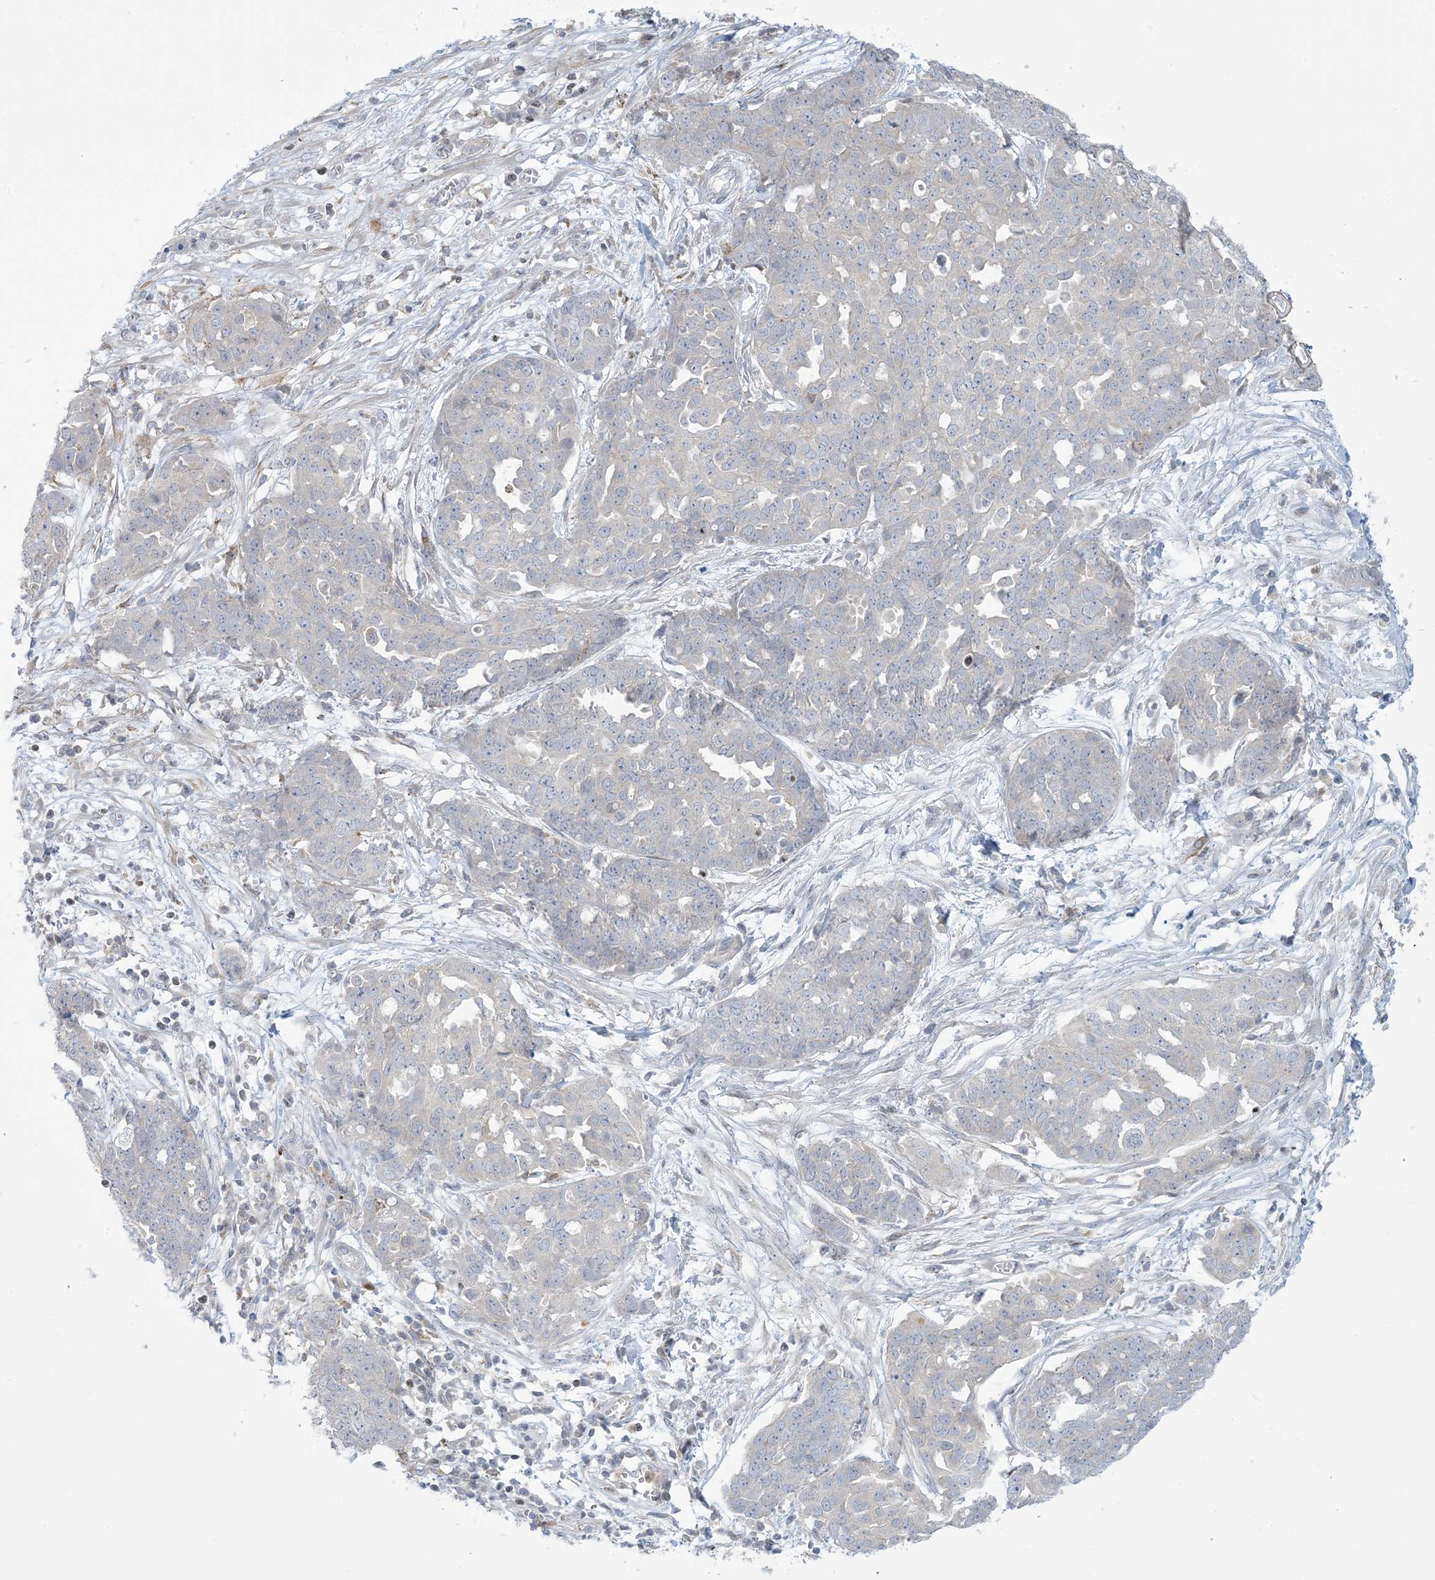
{"staining": {"intensity": "negative", "quantity": "none", "location": "none"}, "tissue": "ovarian cancer", "cell_type": "Tumor cells", "image_type": "cancer", "snomed": [{"axis": "morphology", "description": "Cystadenocarcinoma, serous, NOS"}, {"axis": "topography", "description": "Soft tissue"}, {"axis": "topography", "description": "Ovary"}], "caption": "Tumor cells are negative for protein expression in human ovarian cancer (serous cystadenocarcinoma). (DAB (3,3'-diaminobenzidine) immunohistochemistry (IHC) visualized using brightfield microscopy, high magnification).", "gene": "AFTPH", "patient": {"sex": "female", "age": 57}}